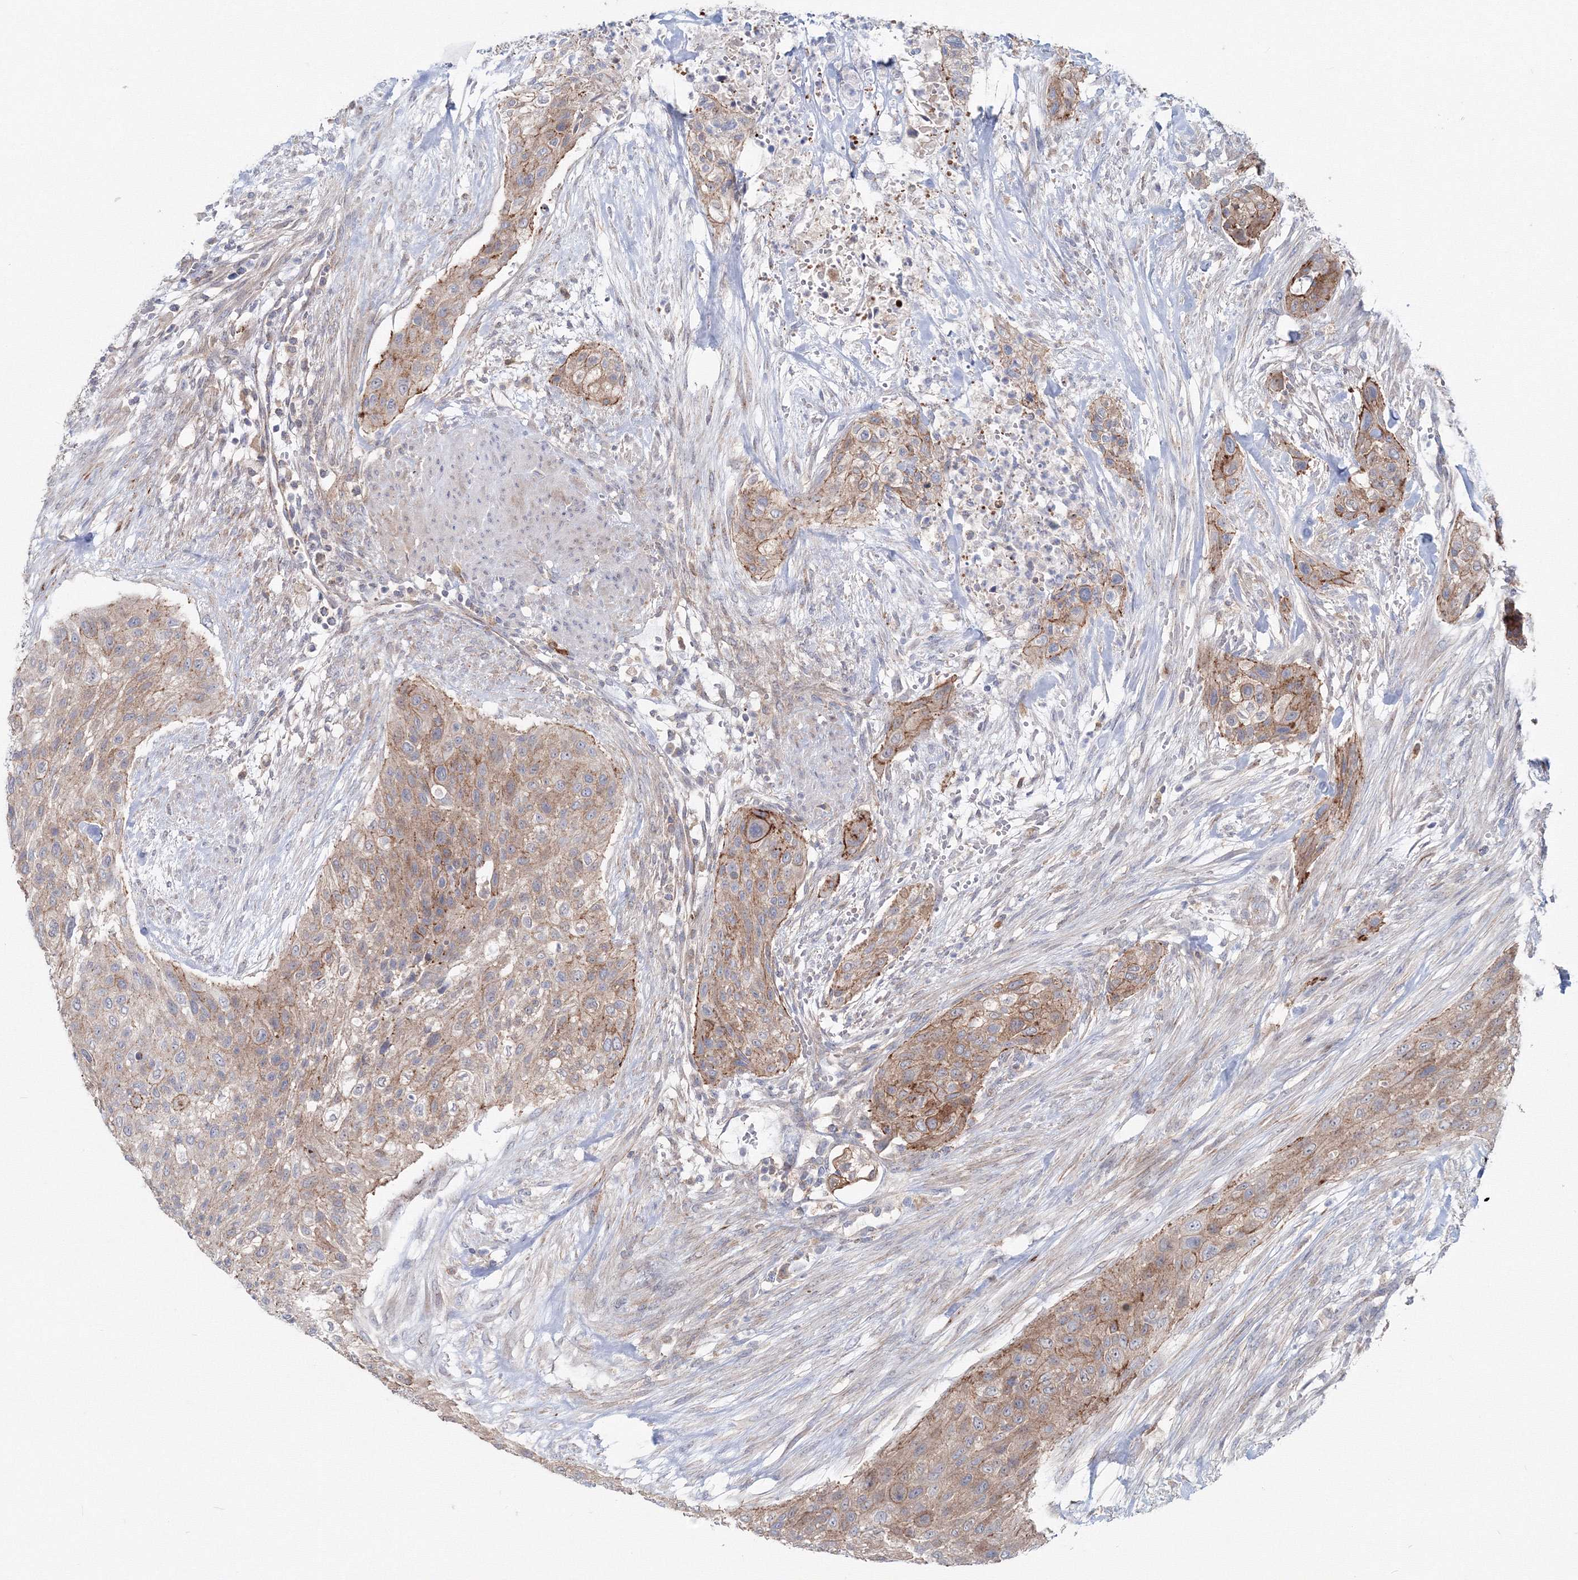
{"staining": {"intensity": "moderate", "quantity": ">75%", "location": "cytoplasmic/membranous"}, "tissue": "urothelial cancer", "cell_type": "Tumor cells", "image_type": "cancer", "snomed": [{"axis": "morphology", "description": "Urothelial carcinoma, High grade"}, {"axis": "topography", "description": "Urinary bladder"}], "caption": "High-grade urothelial carcinoma tissue reveals moderate cytoplasmic/membranous expression in approximately >75% of tumor cells", "gene": "GGA2", "patient": {"sex": "male", "age": 35}}